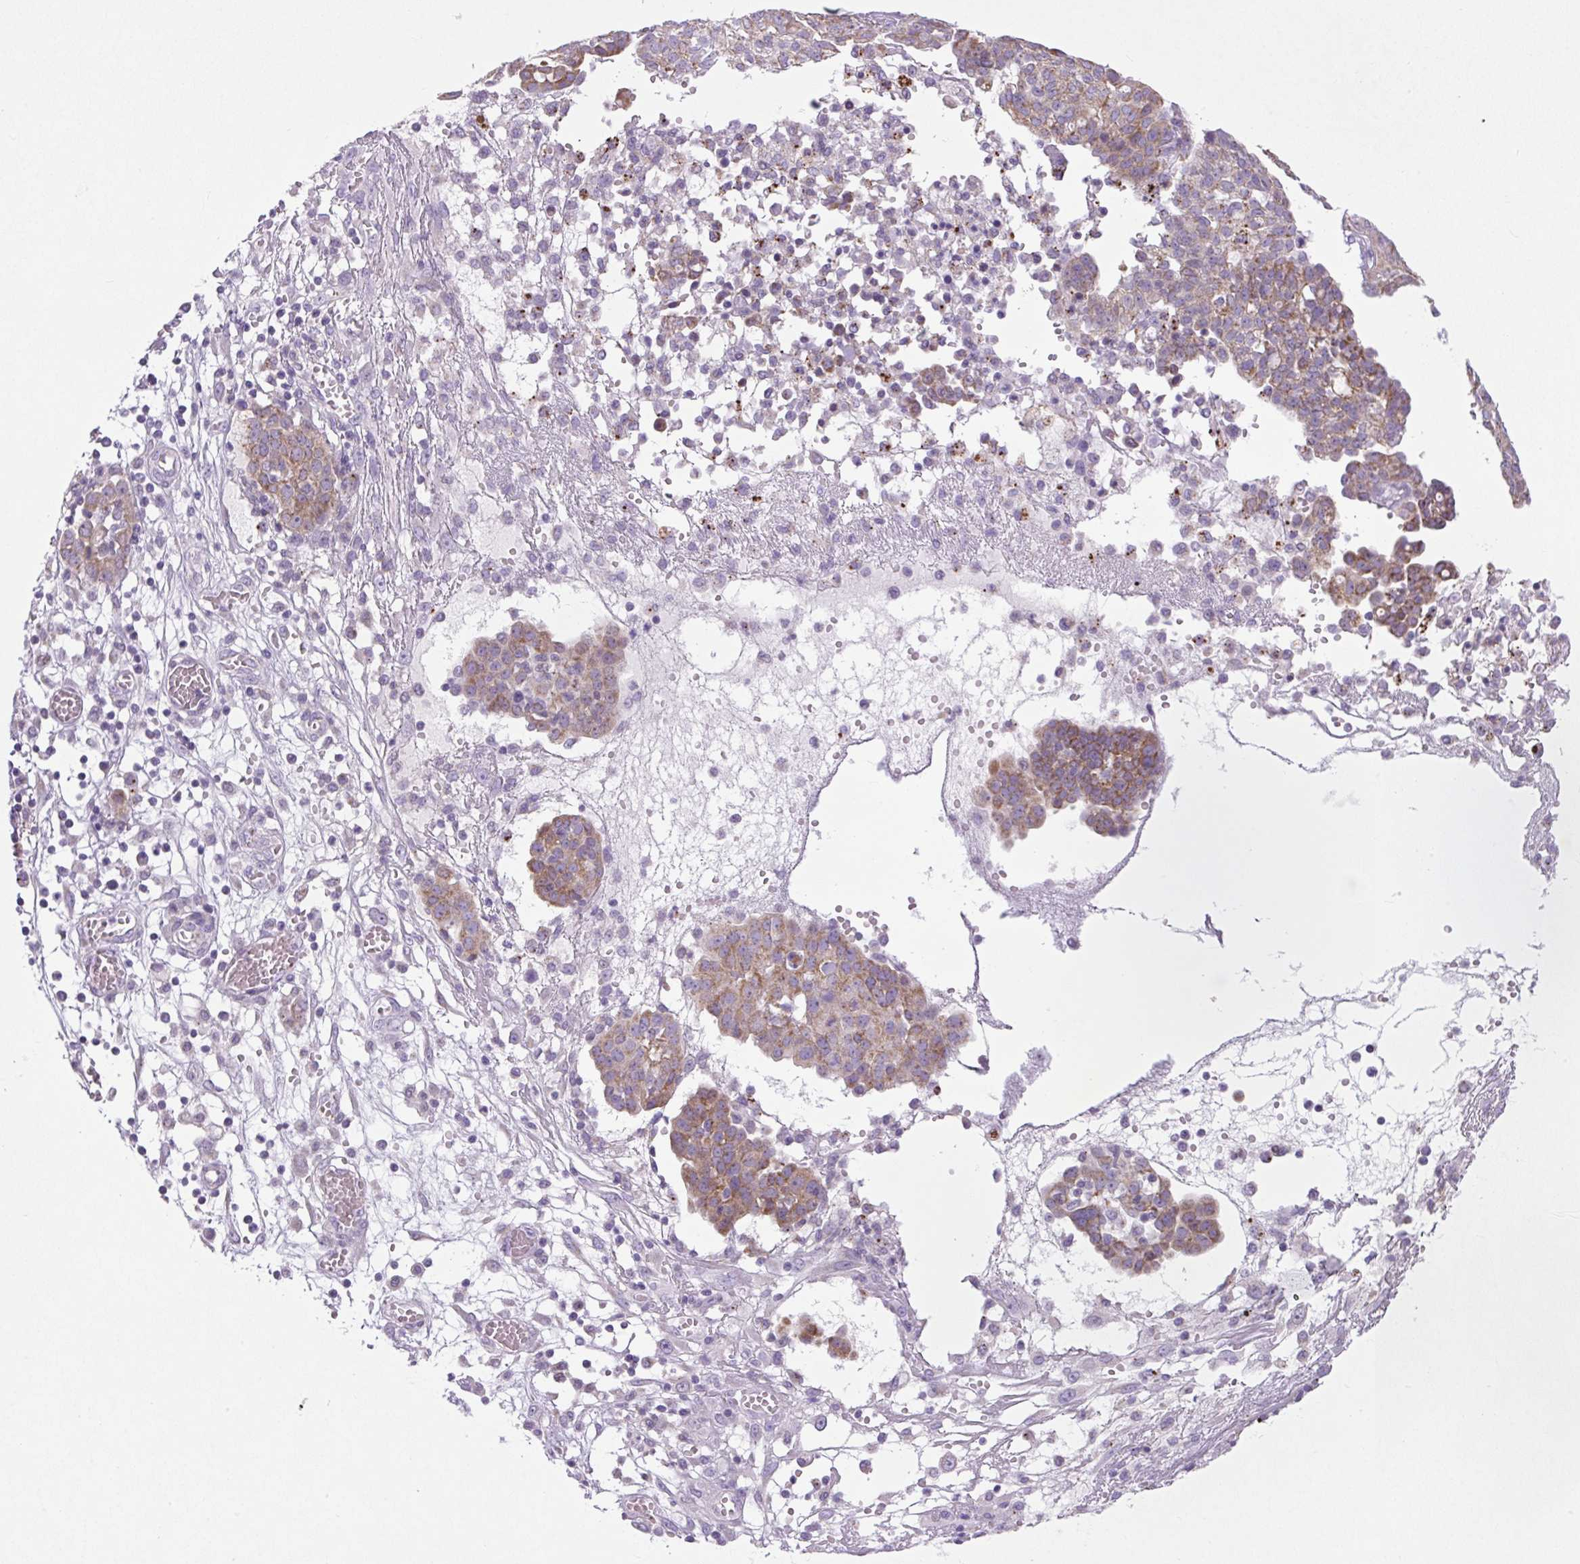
{"staining": {"intensity": "moderate", "quantity": "25%-75%", "location": "cytoplasmic/membranous"}, "tissue": "ovarian cancer", "cell_type": "Tumor cells", "image_type": "cancer", "snomed": [{"axis": "morphology", "description": "Cystadenocarcinoma, serous, NOS"}, {"axis": "topography", "description": "Soft tissue"}, {"axis": "topography", "description": "Ovary"}], "caption": "DAB (3,3'-diaminobenzidine) immunohistochemical staining of ovarian cancer (serous cystadenocarcinoma) displays moderate cytoplasmic/membranous protein expression in approximately 25%-75% of tumor cells. The staining was performed using DAB to visualize the protein expression in brown, while the nuclei were stained in blue with hematoxylin (Magnification: 20x).", "gene": "RNASE10", "patient": {"sex": "female", "age": 57}}